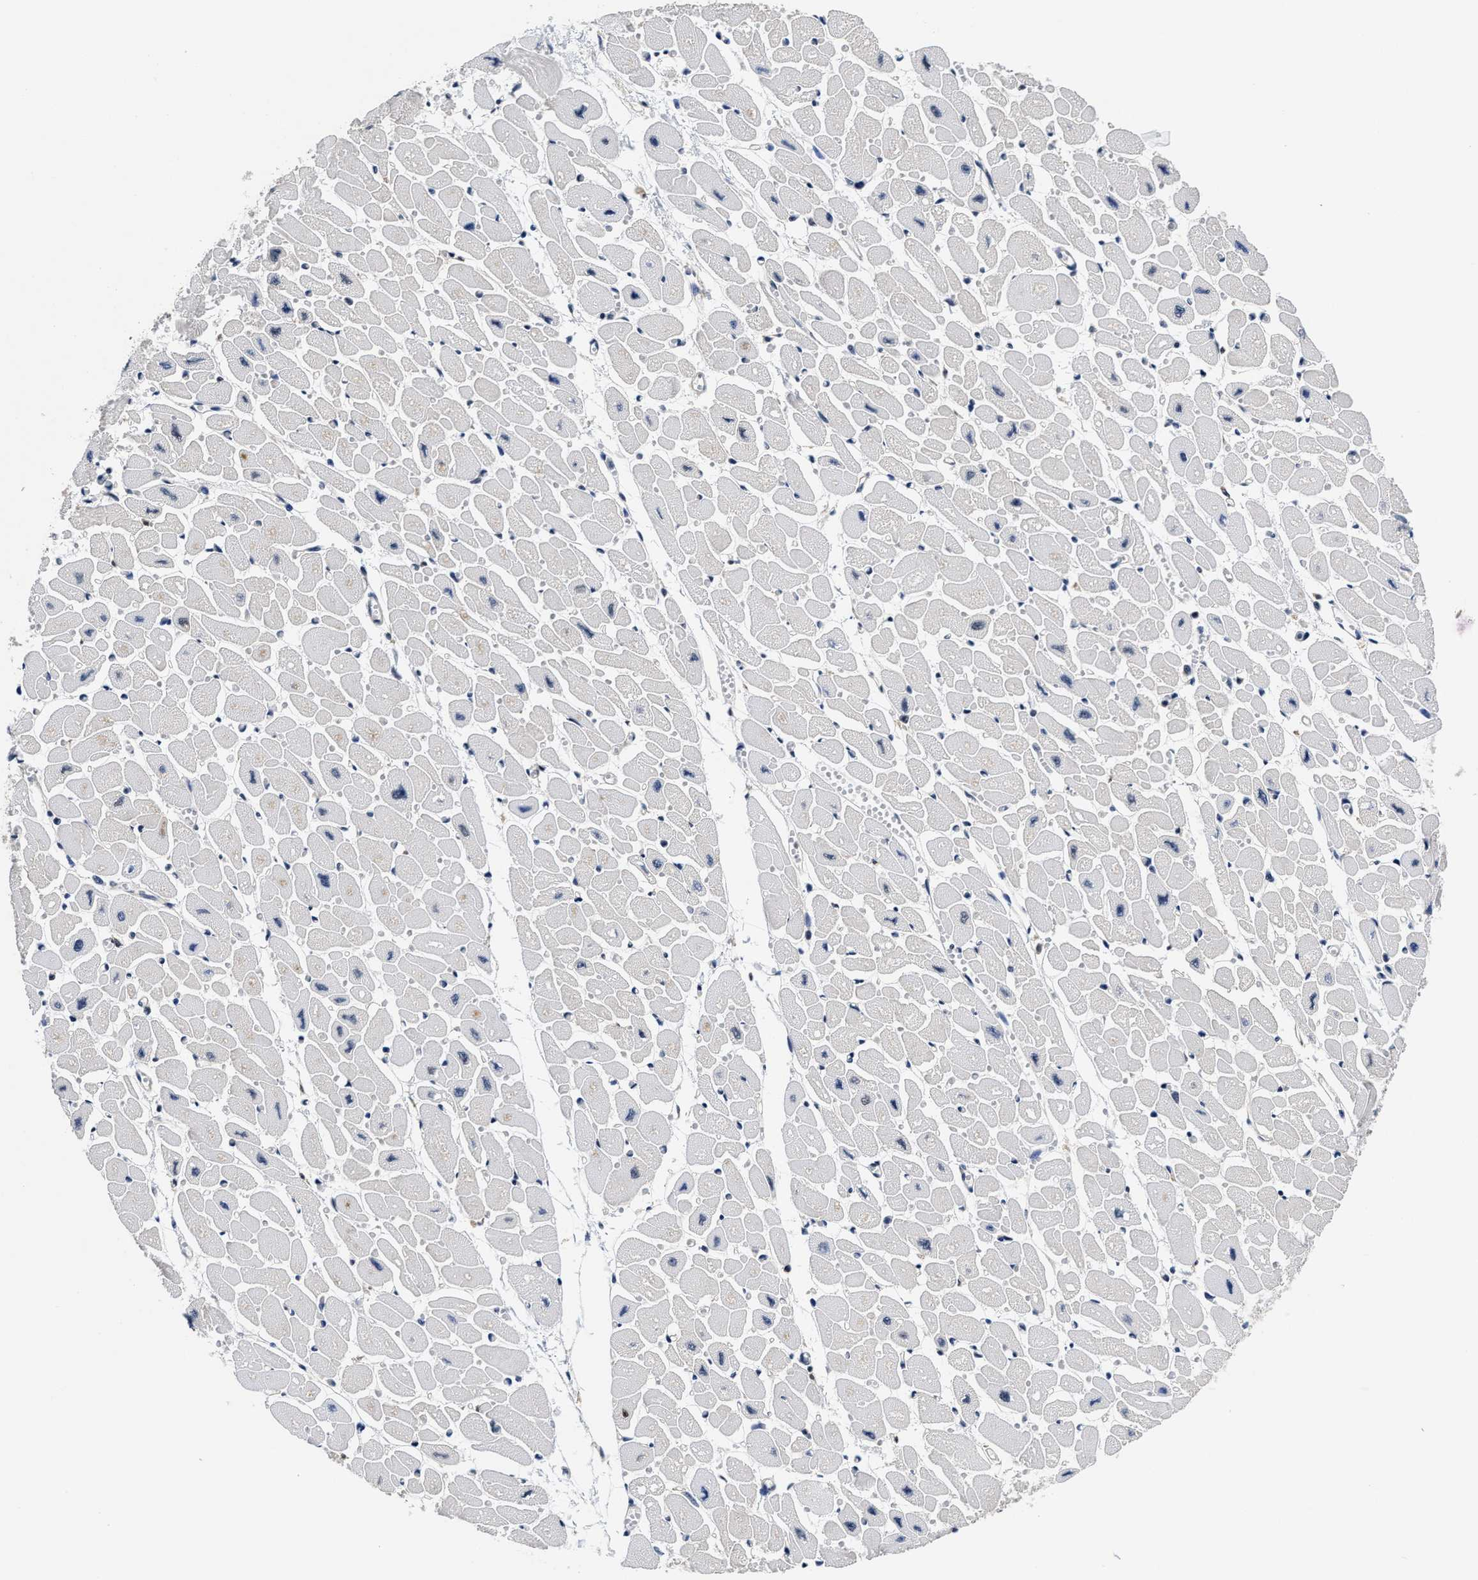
{"staining": {"intensity": "weak", "quantity": "<25%", "location": "cytoplasmic/membranous"}, "tissue": "heart muscle", "cell_type": "Cardiomyocytes", "image_type": "normal", "snomed": [{"axis": "morphology", "description": "Normal tissue, NOS"}, {"axis": "topography", "description": "Heart"}], "caption": "IHC of benign human heart muscle demonstrates no positivity in cardiomyocytes.", "gene": "MCOLN2", "patient": {"sex": "female", "age": 54}}